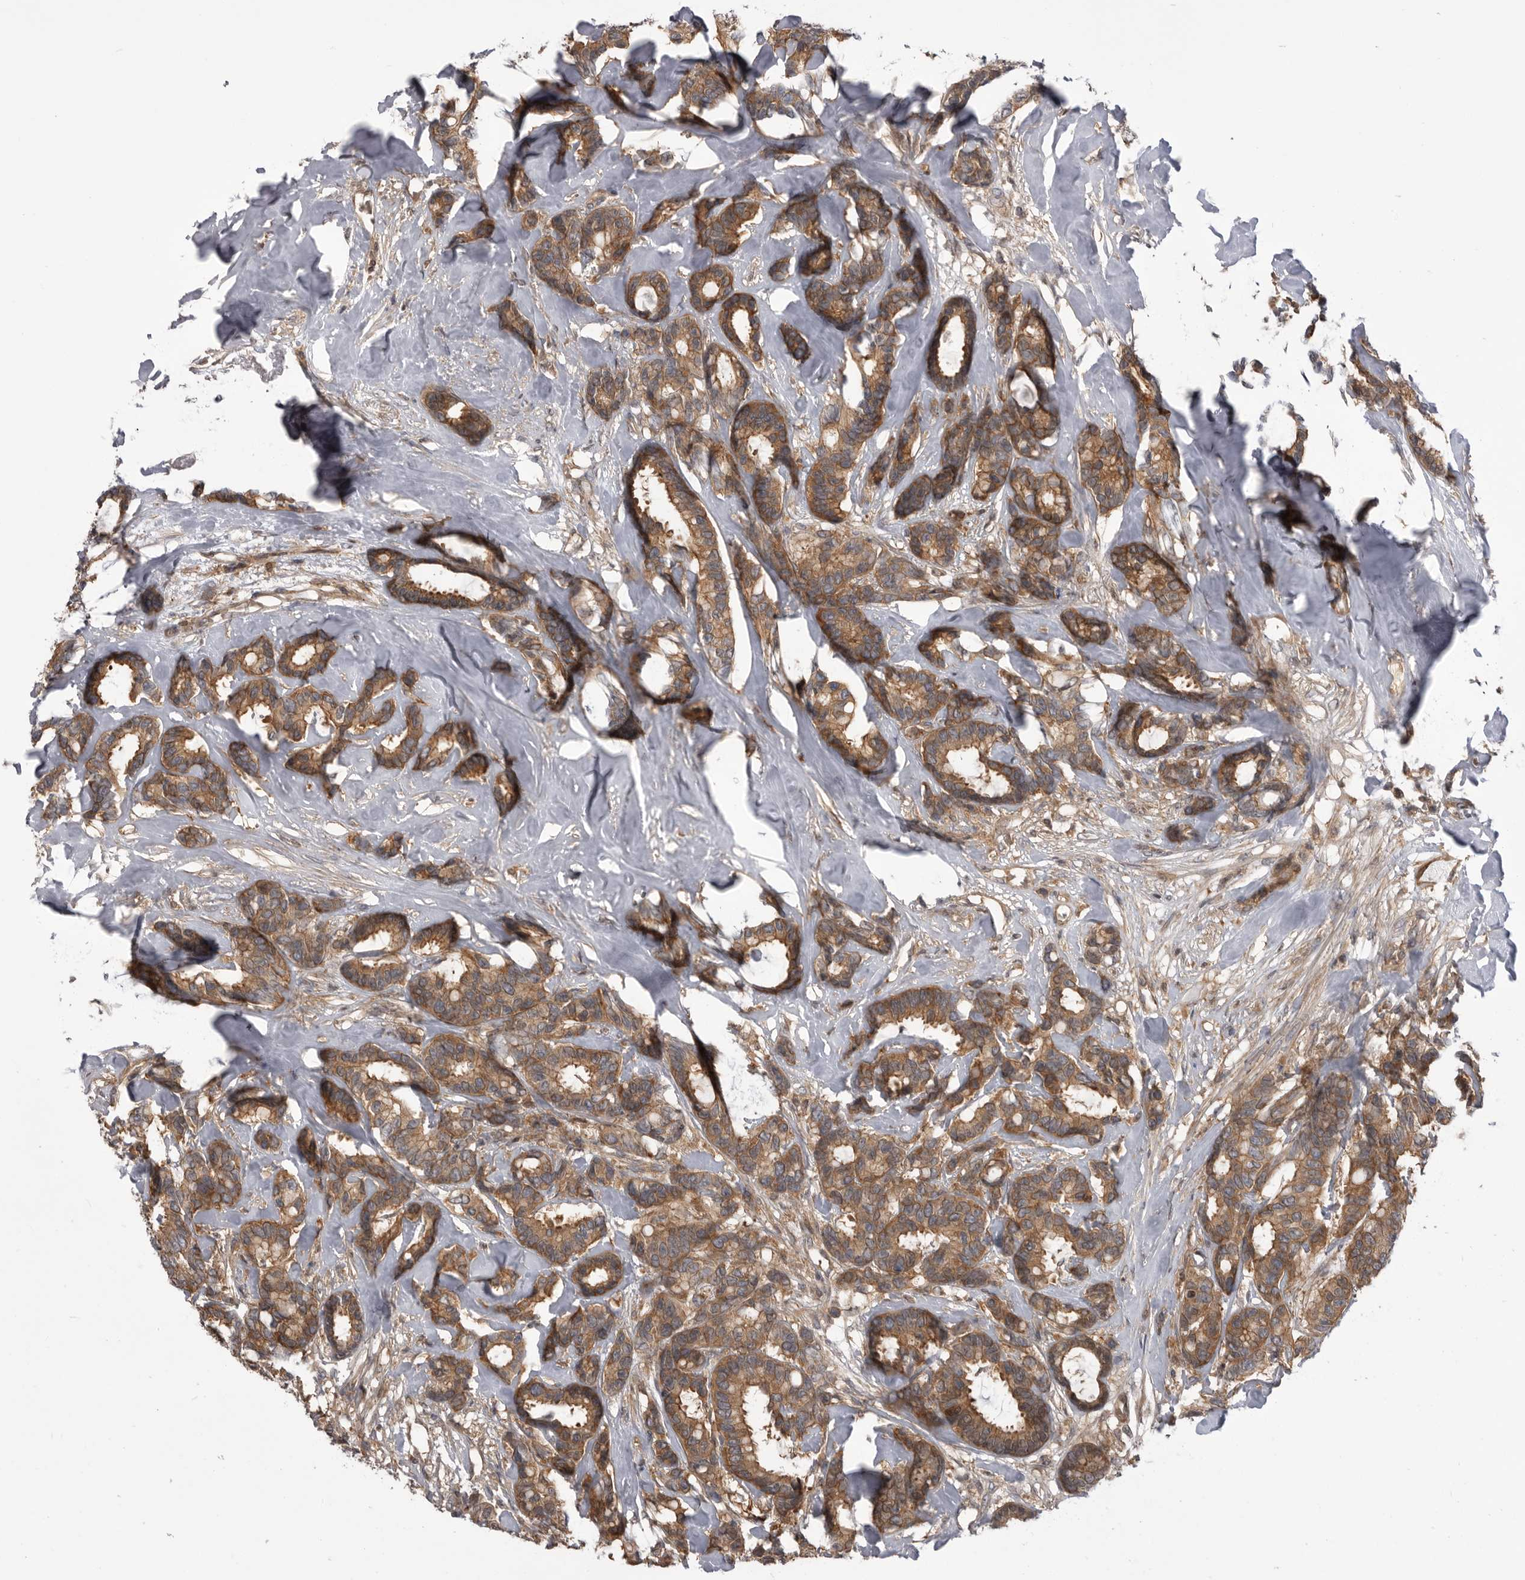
{"staining": {"intensity": "moderate", "quantity": ">75%", "location": "cytoplasmic/membranous"}, "tissue": "breast cancer", "cell_type": "Tumor cells", "image_type": "cancer", "snomed": [{"axis": "morphology", "description": "Duct carcinoma"}, {"axis": "topography", "description": "Breast"}], "caption": "Moderate cytoplasmic/membranous staining for a protein is identified in approximately >75% of tumor cells of invasive ductal carcinoma (breast) using immunohistochemistry.", "gene": "RAB3GAP2", "patient": {"sex": "female", "age": 87}}